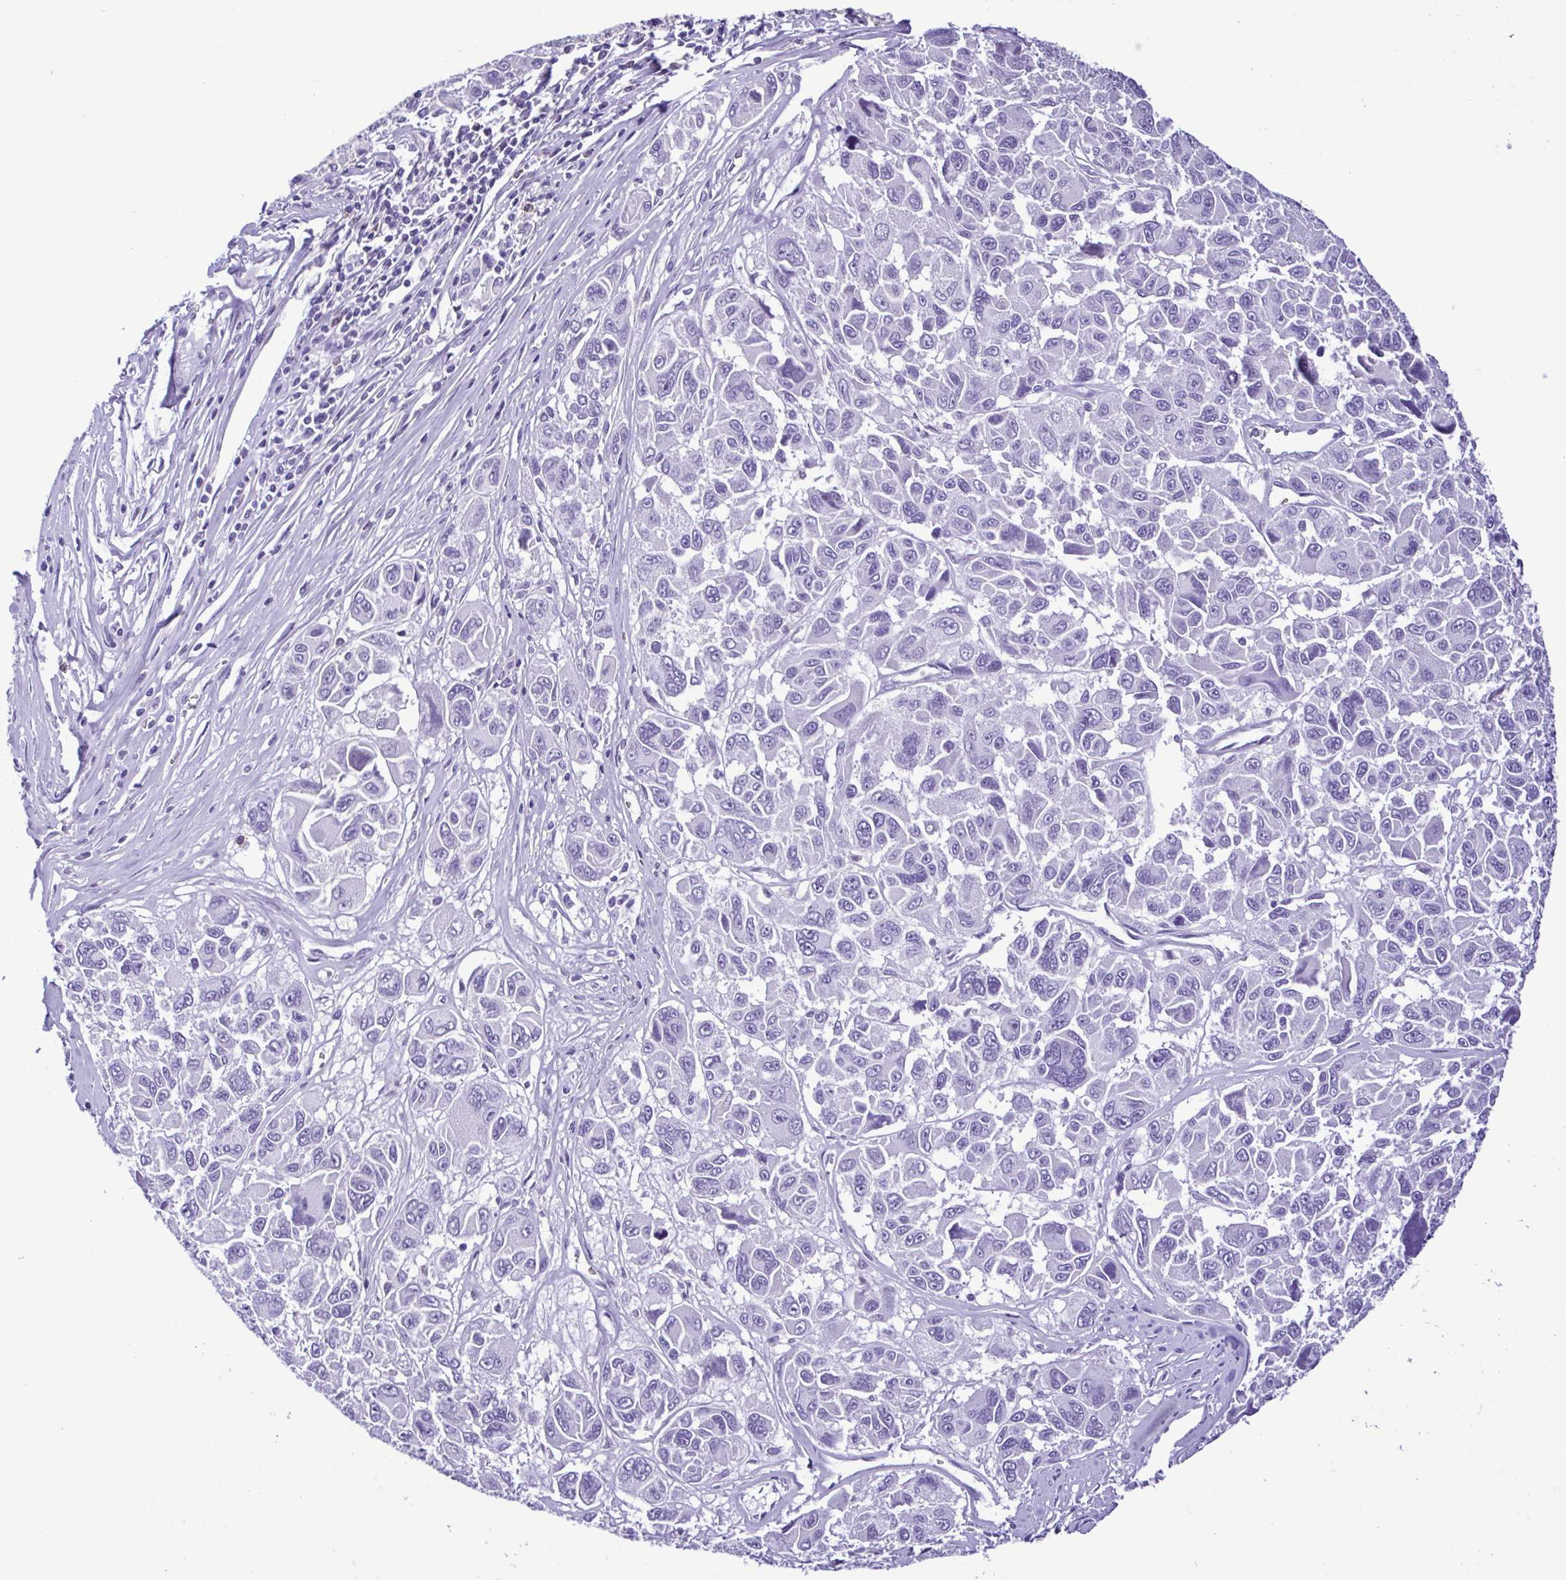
{"staining": {"intensity": "negative", "quantity": "none", "location": "none"}, "tissue": "melanoma", "cell_type": "Tumor cells", "image_type": "cancer", "snomed": [{"axis": "morphology", "description": "Malignant melanoma, NOS"}, {"axis": "topography", "description": "Skin"}], "caption": "The image demonstrates no staining of tumor cells in malignant melanoma.", "gene": "CBY2", "patient": {"sex": "female", "age": 66}}